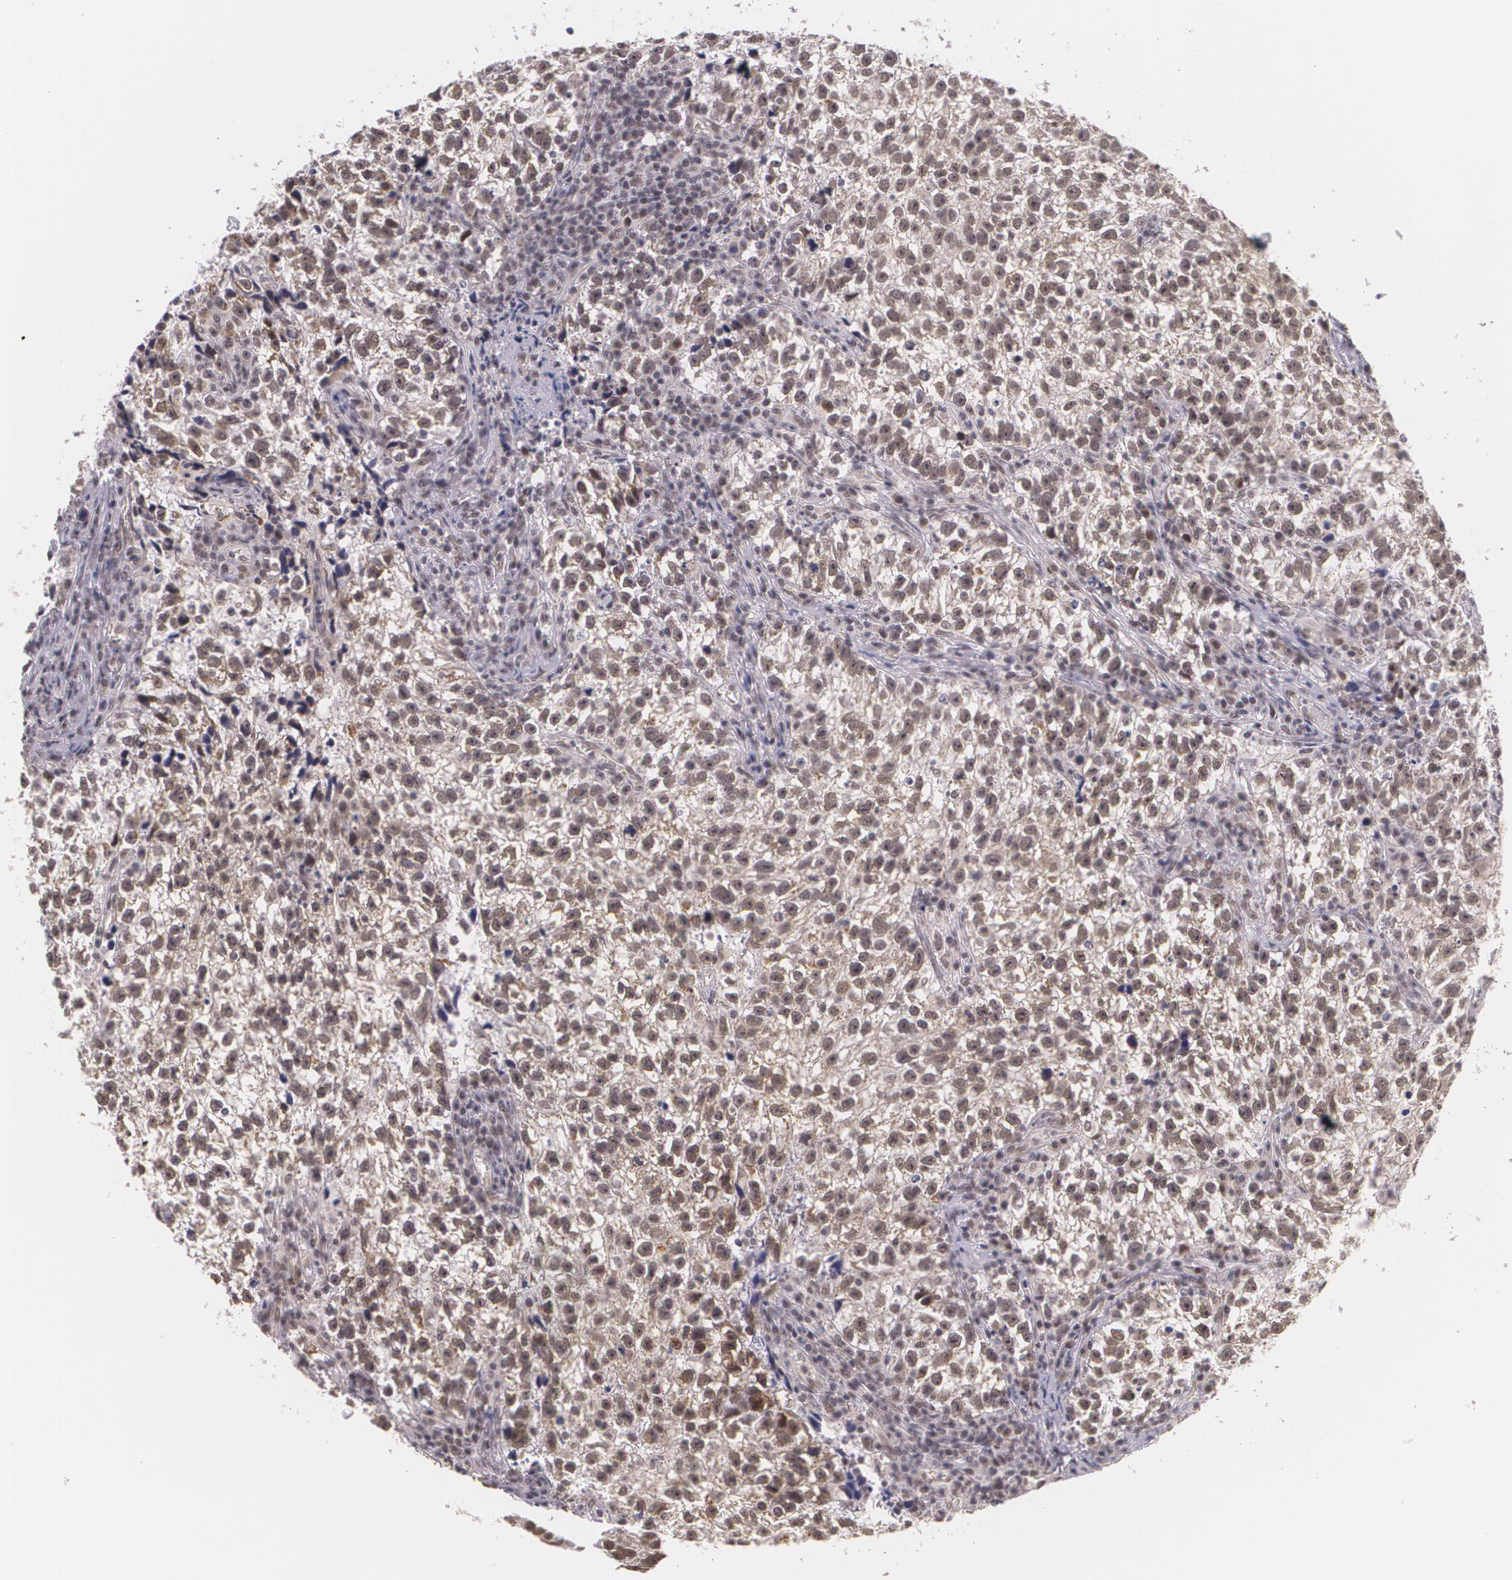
{"staining": {"intensity": "weak", "quantity": ">75%", "location": "nuclear"}, "tissue": "testis cancer", "cell_type": "Tumor cells", "image_type": "cancer", "snomed": [{"axis": "morphology", "description": "Seminoma, NOS"}, {"axis": "topography", "description": "Testis"}], "caption": "Testis cancer (seminoma) stained for a protein reveals weak nuclear positivity in tumor cells.", "gene": "ALX1", "patient": {"sex": "male", "age": 38}}